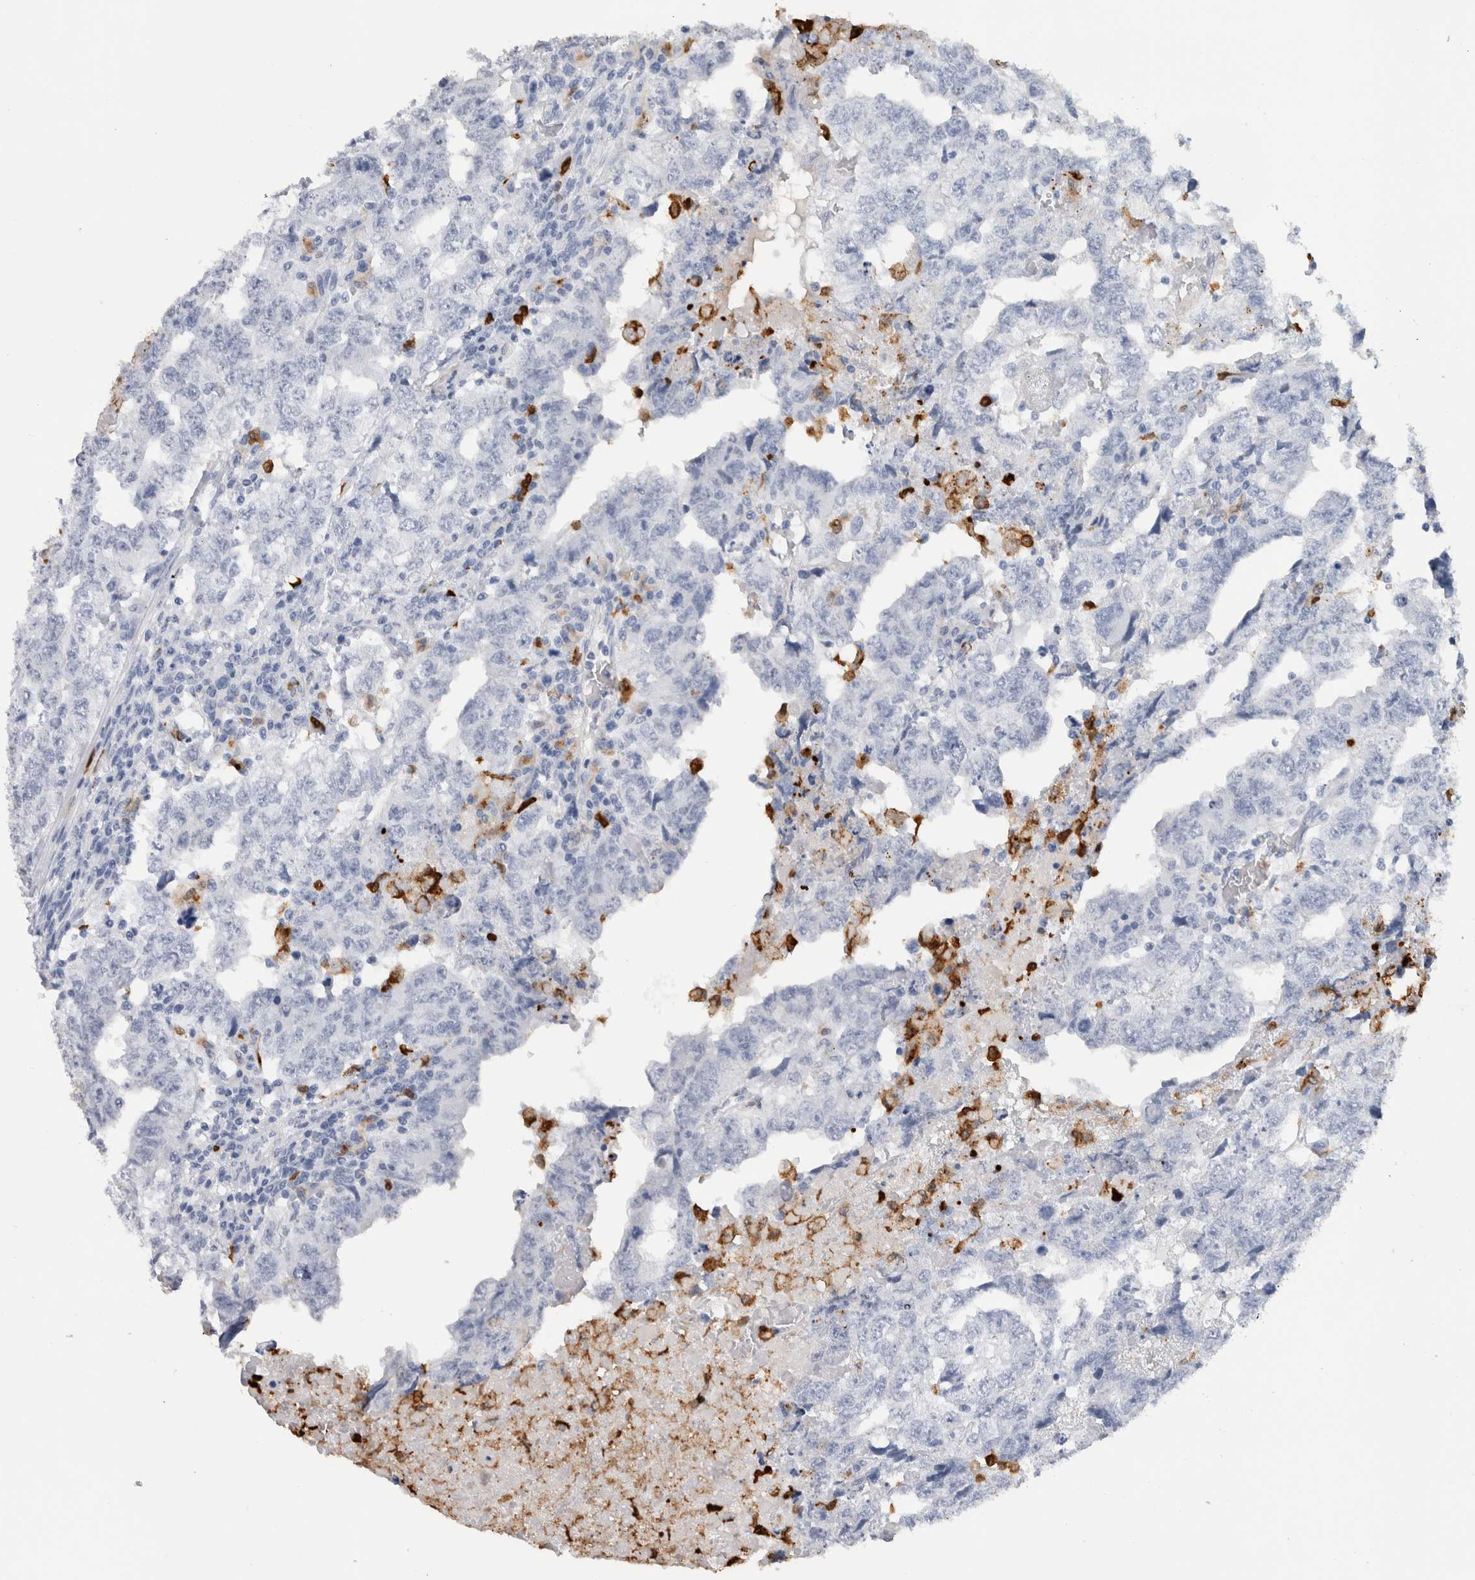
{"staining": {"intensity": "negative", "quantity": "none", "location": "none"}, "tissue": "testis cancer", "cell_type": "Tumor cells", "image_type": "cancer", "snomed": [{"axis": "morphology", "description": "Carcinoma, Embryonal, NOS"}, {"axis": "topography", "description": "Testis"}], "caption": "Human testis cancer stained for a protein using immunohistochemistry displays no staining in tumor cells.", "gene": "S100A8", "patient": {"sex": "male", "age": 36}}